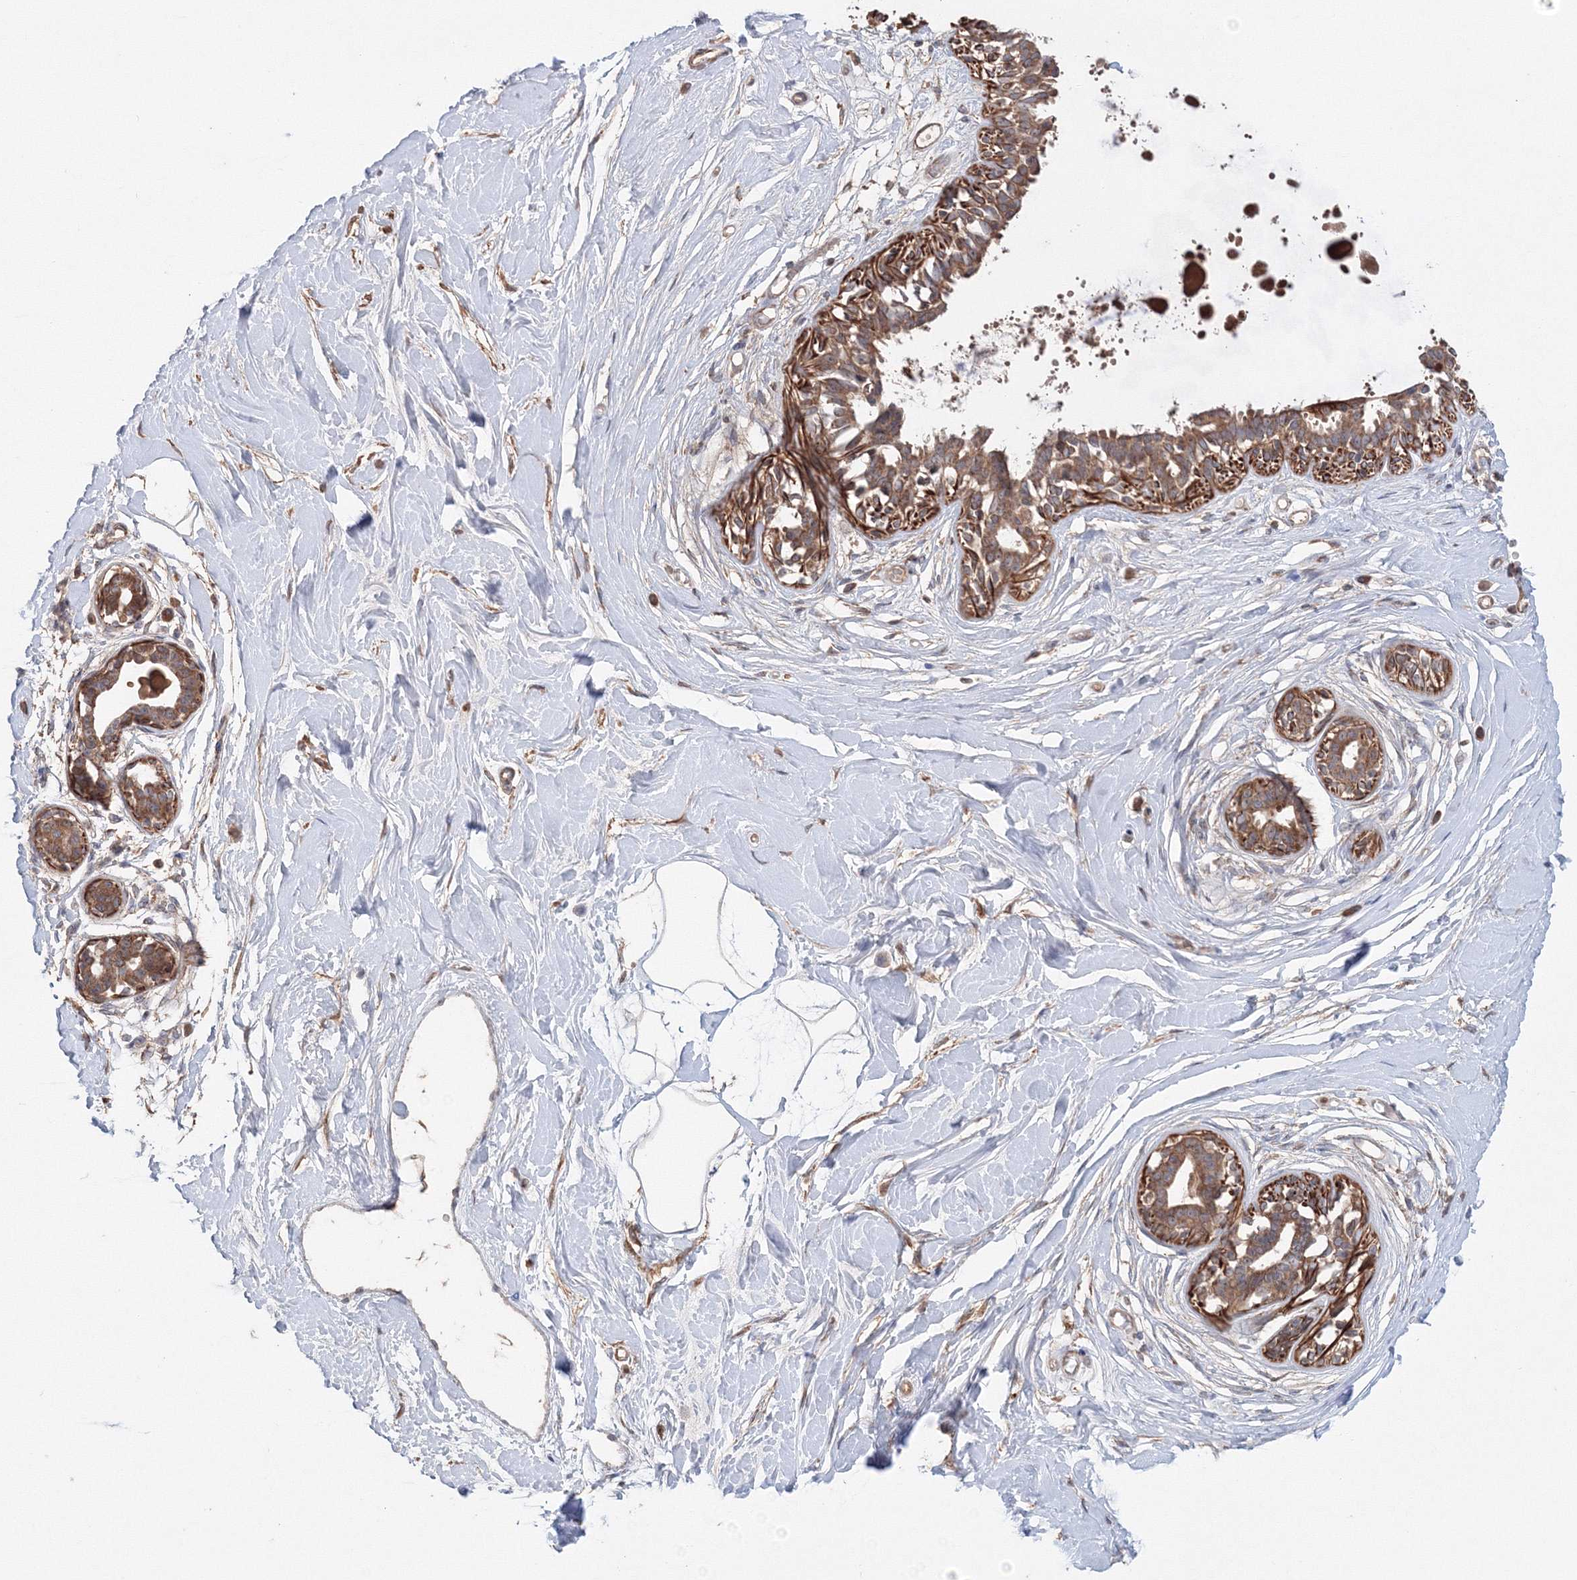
{"staining": {"intensity": "negative", "quantity": "none", "location": "none"}, "tissue": "breast", "cell_type": "Adipocytes", "image_type": "normal", "snomed": [{"axis": "morphology", "description": "Normal tissue, NOS"}, {"axis": "topography", "description": "Breast"}], "caption": "Unremarkable breast was stained to show a protein in brown. There is no significant staining in adipocytes. (DAB immunohistochemistry (IHC), high magnification).", "gene": "NOA1", "patient": {"sex": "female", "age": 45}}